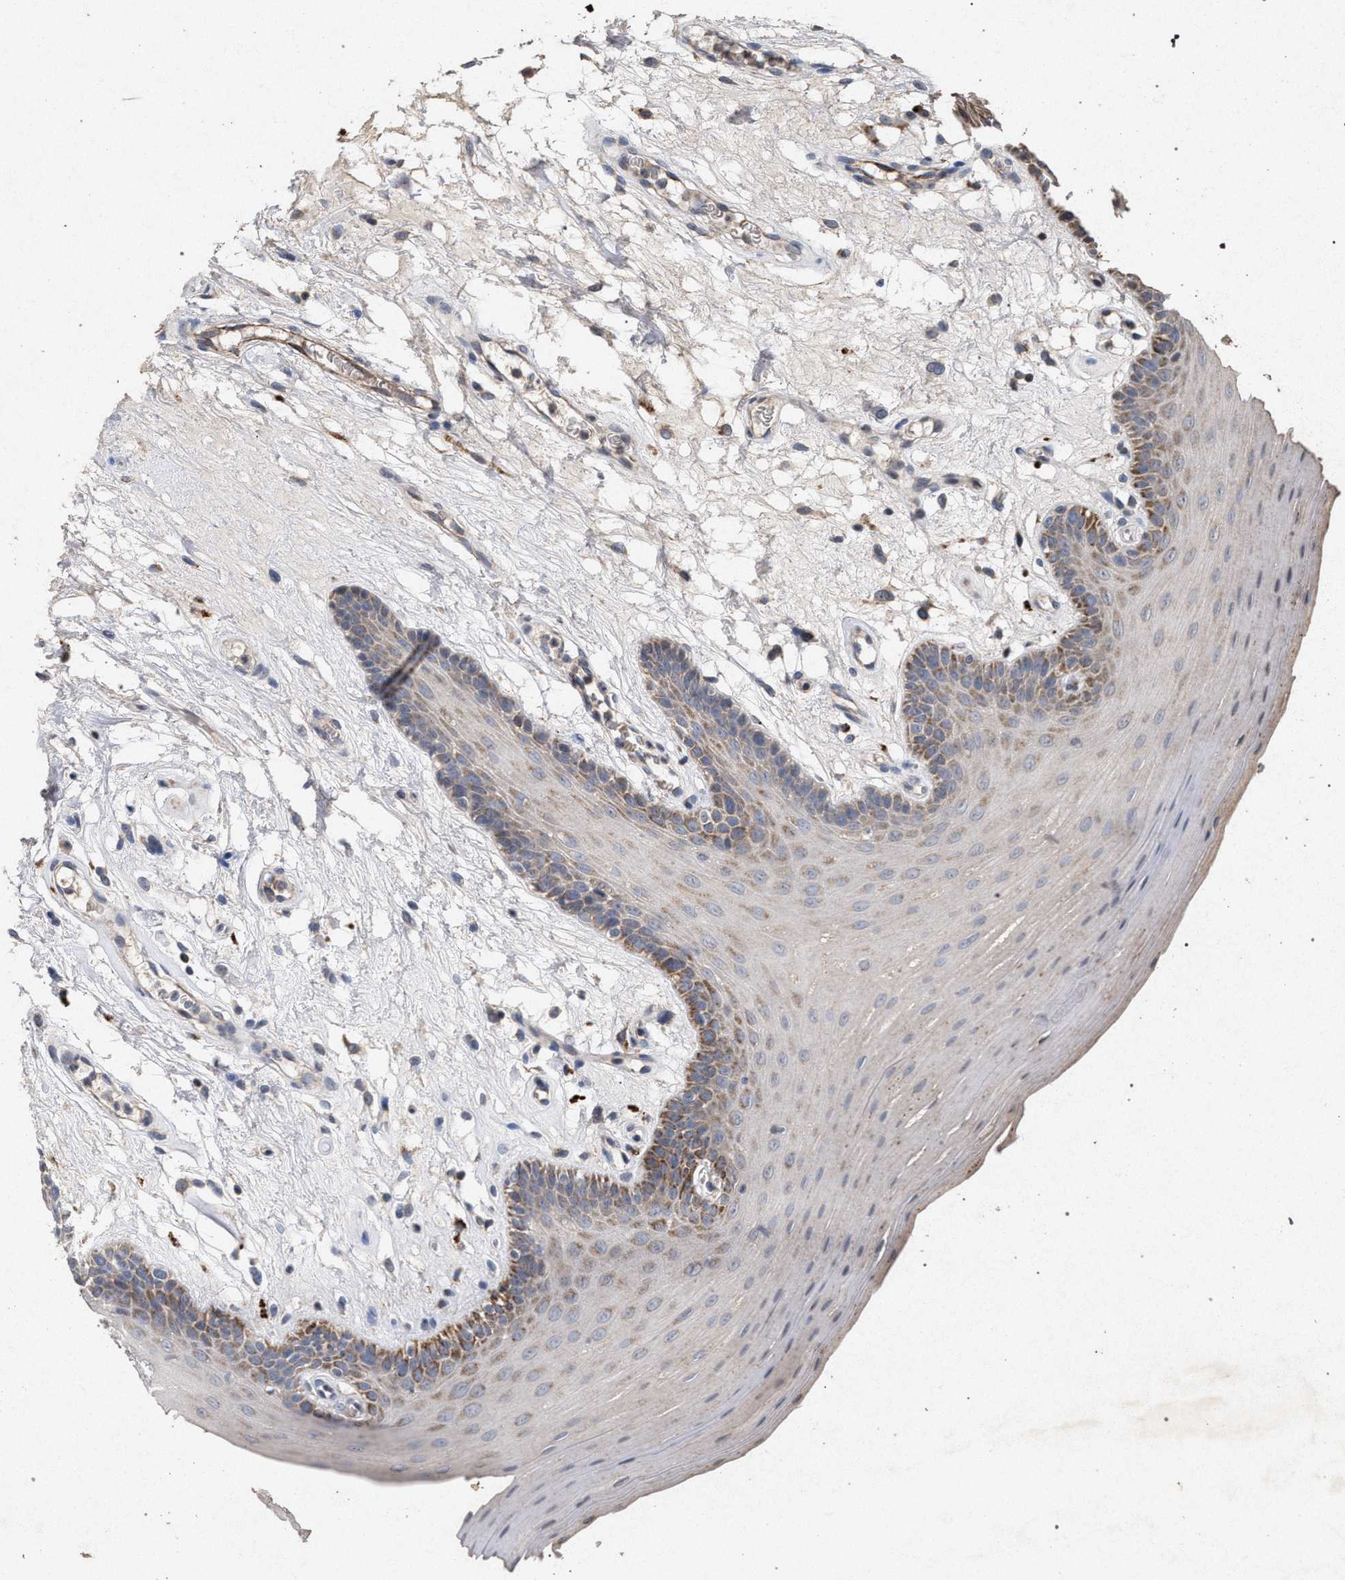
{"staining": {"intensity": "moderate", "quantity": "<25%", "location": "cytoplasmic/membranous"}, "tissue": "oral mucosa", "cell_type": "Squamous epithelial cells", "image_type": "normal", "snomed": [{"axis": "morphology", "description": "Normal tissue, NOS"}, {"axis": "morphology", "description": "Squamous cell carcinoma, NOS"}, {"axis": "topography", "description": "Skeletal muscle"}, {"axis": "topography", "description": "Oral tissue"}, {"axis": "topography", "description": "Head-Neck"}], "caption": "Moderate cytoplasmic/membranous expression is appreciated in approximately <25% of squamous epithelial cells in normal oral mucosa.", "gene": "PKD2L1", "patient": {"sex": "male", "age": 71}}